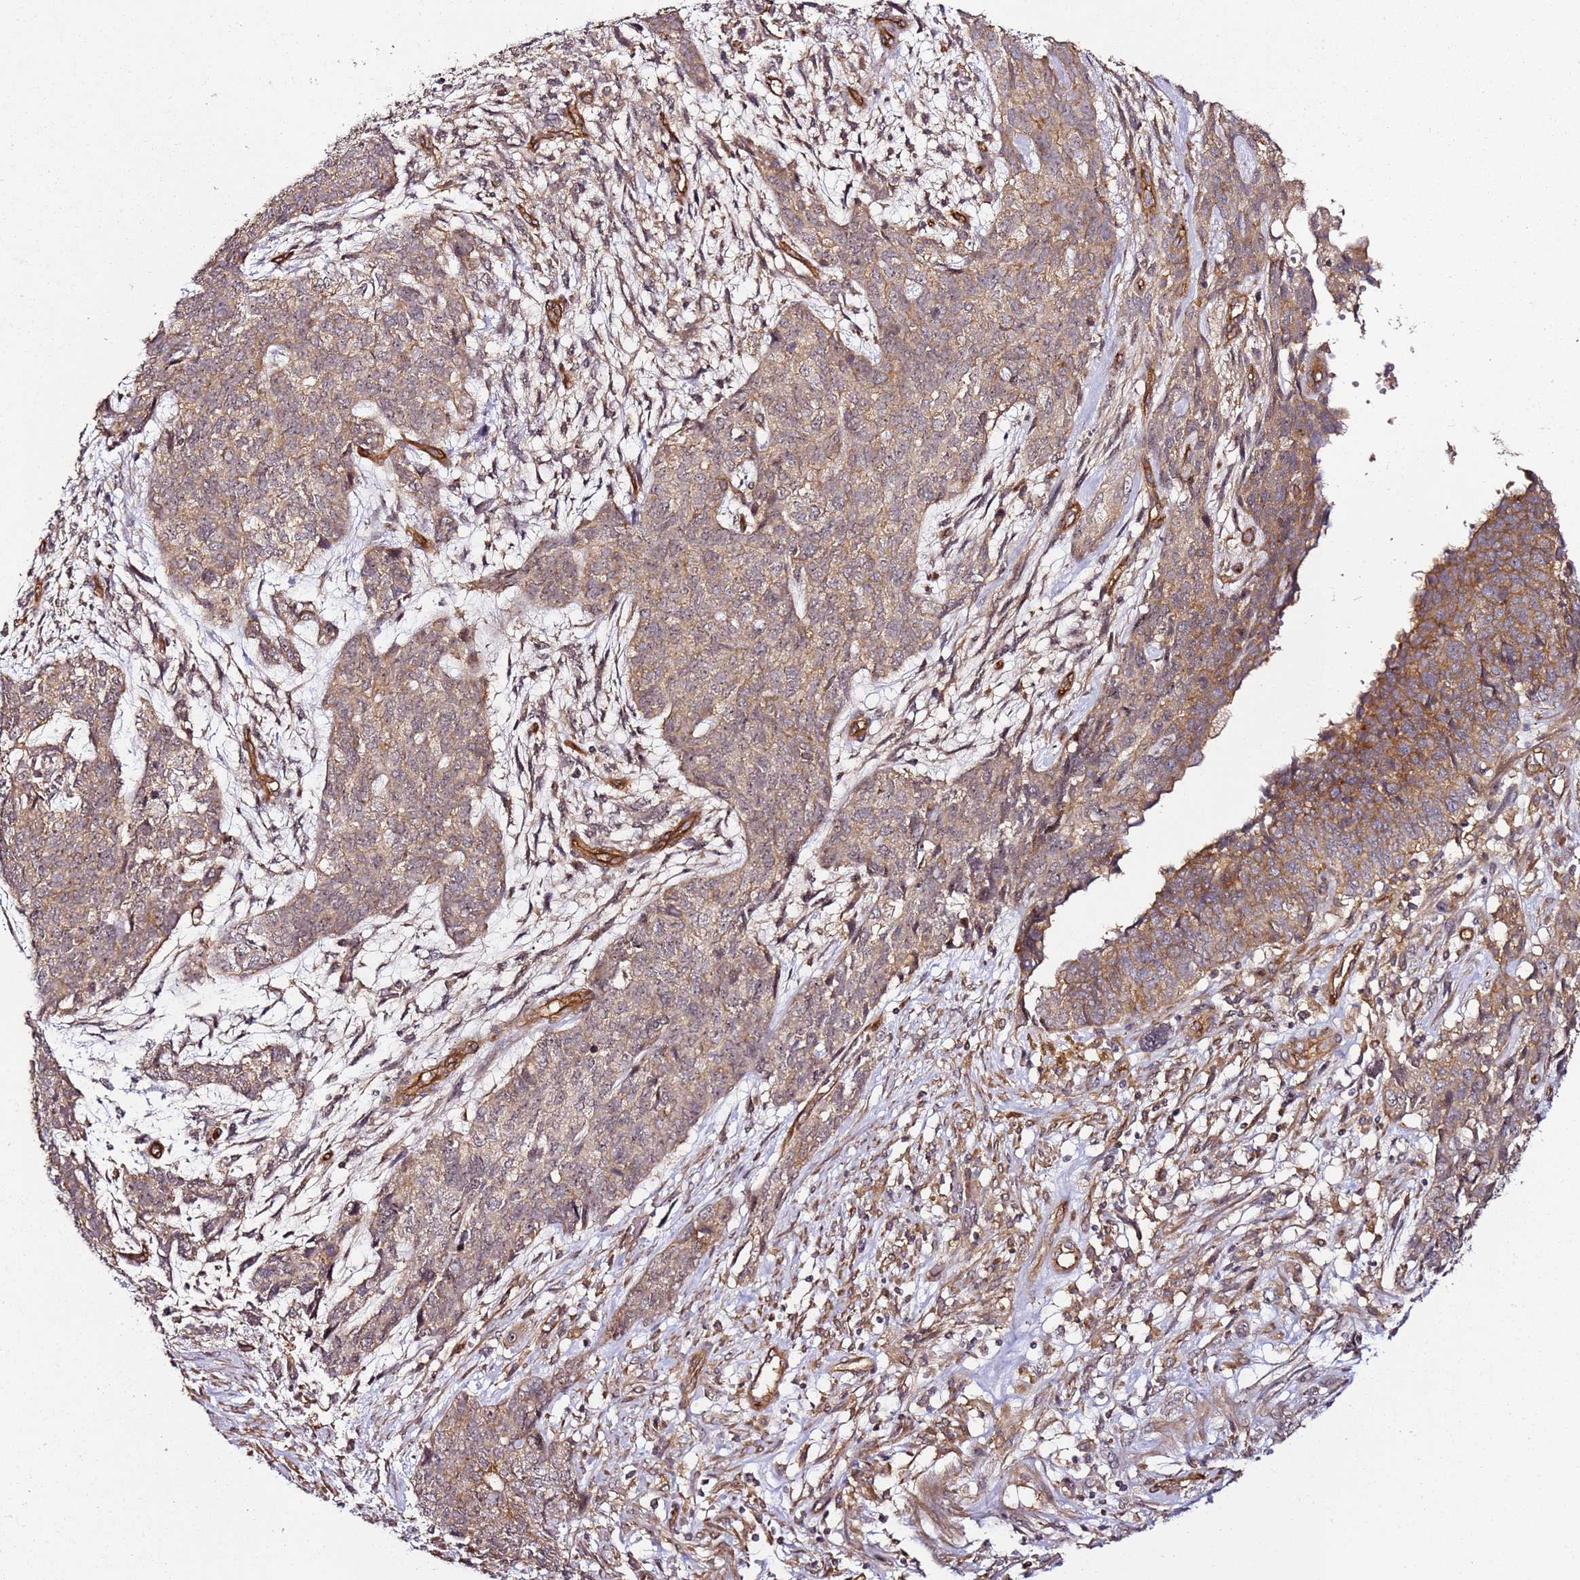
{"staining": {"intensity": "moderate", "quantity": ">75%", "location": "cytoplasmic/membranous"}, "tissue": "cervical cancer", "cell_type": "Tumor cells", "image_type": "cancer", "snomed": [{"axis": "morphology", "description": "Squamous cell carcinoma, NOS"}, {"axis": "topography", "description": "Cervix"}], "caption": "This histopathology image exhibits cervical squamous cell carcinoma stained with IHC to label a protein in brown. The cytoplasmic/membranous of tumor cells show moderate positivity for the protein. Nuclei are counter-stained blue.", "gene": "CCNYL1", "patient": {"sex": "female", "age": 63}}